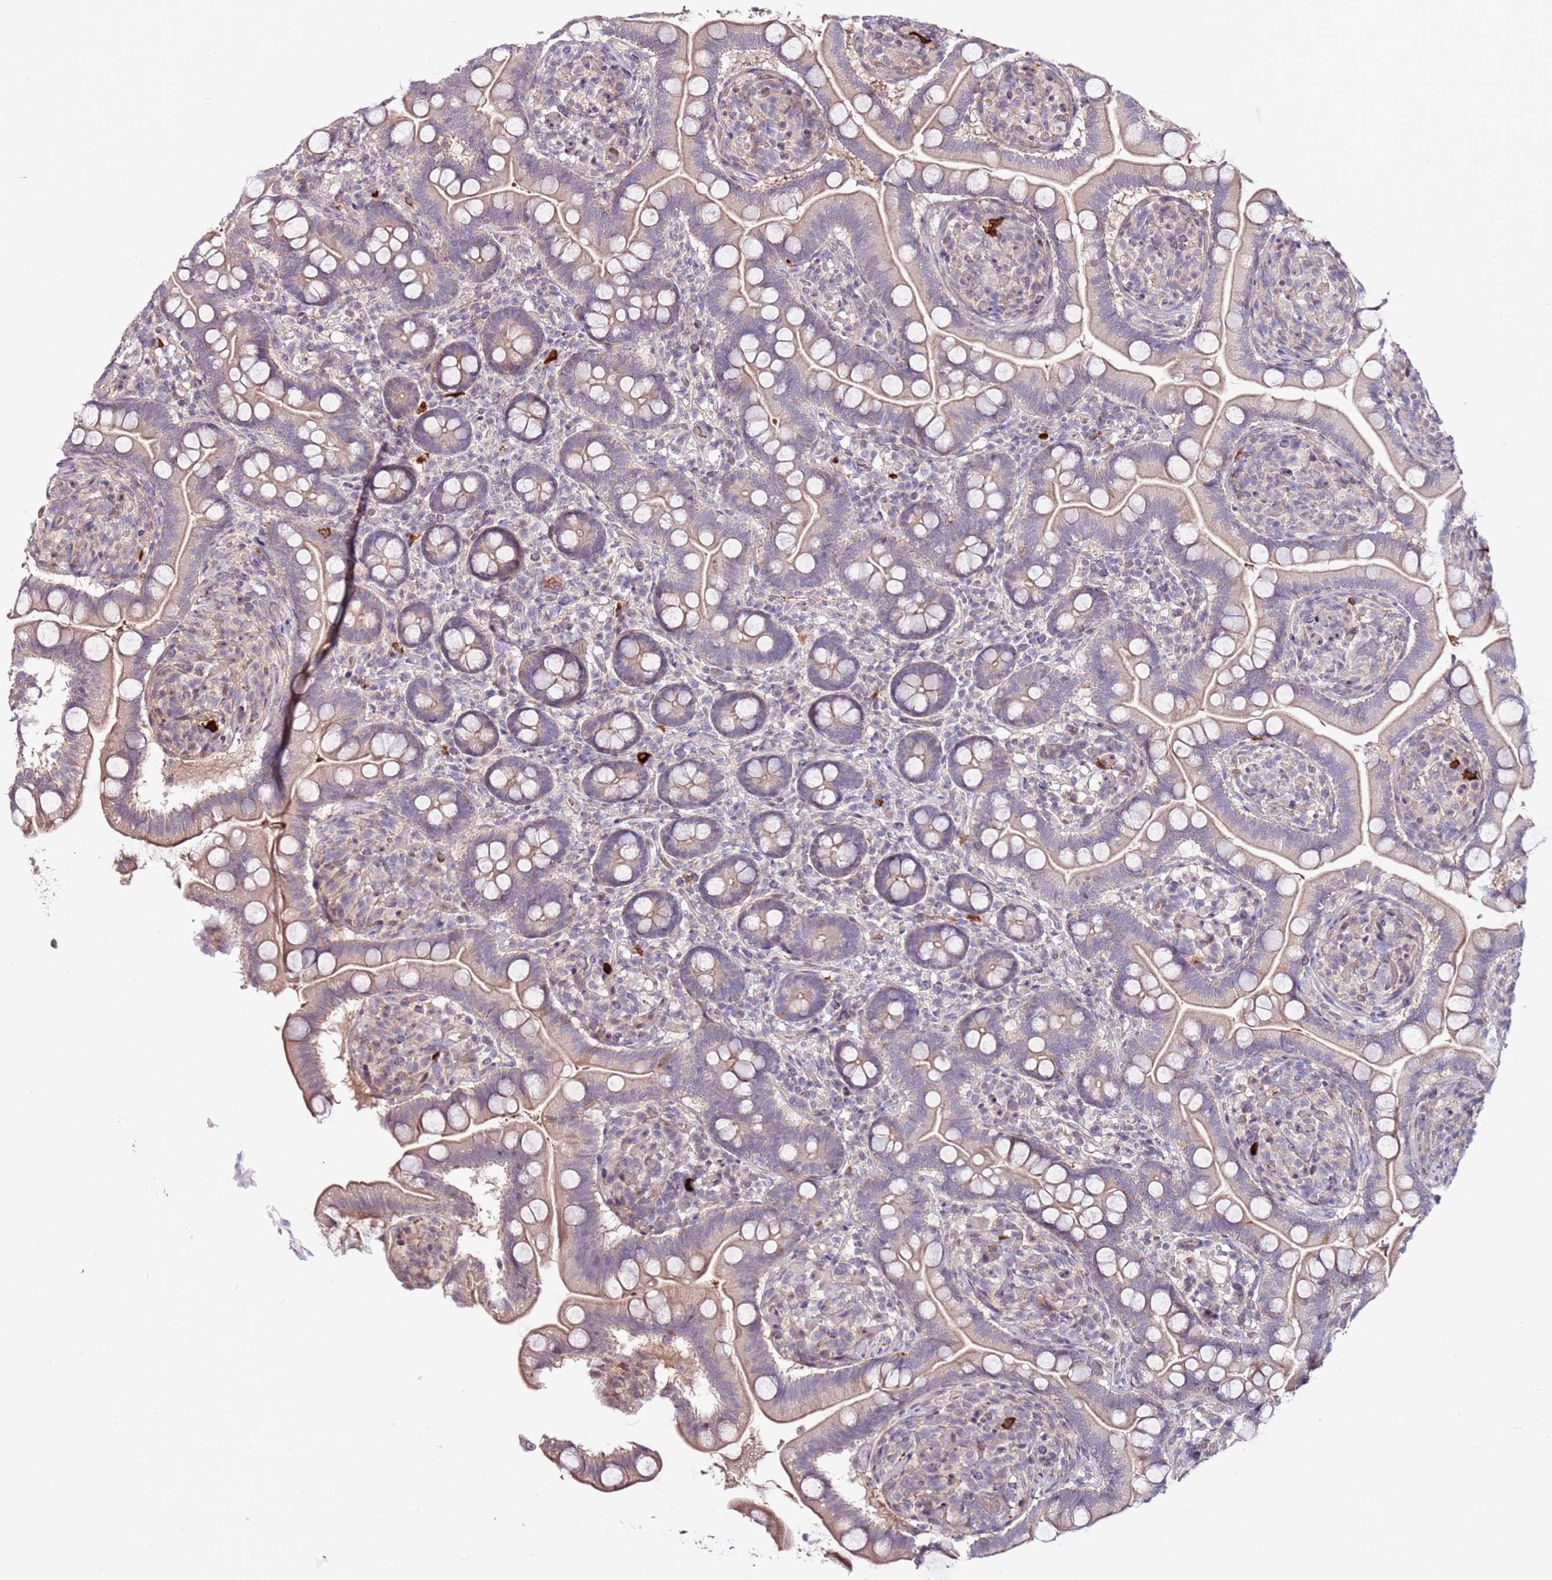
{"staining": {"intensity": "weak", "quantity": "25%-75%", "location": "cytoplasmic/membranous"}, "tissue": "small intestine", "cell_type": "Glandular cells", "image_type": "normal", "snomed": [{"axis": "morphology", "description": "Normal tissue, NOS"}, {"axis": "topography", "description": "Small intestine"}], "caption": "Immunohistochemistry (IHC) histopathology image of benign human small intestine stained for a protein (brown), which shows low levels of weak cytoplasmic/membranous positivity in about 25%-75% of glandular cells.", "gene": "MTG2", "patient": {"sex": "female", "age": 64}}